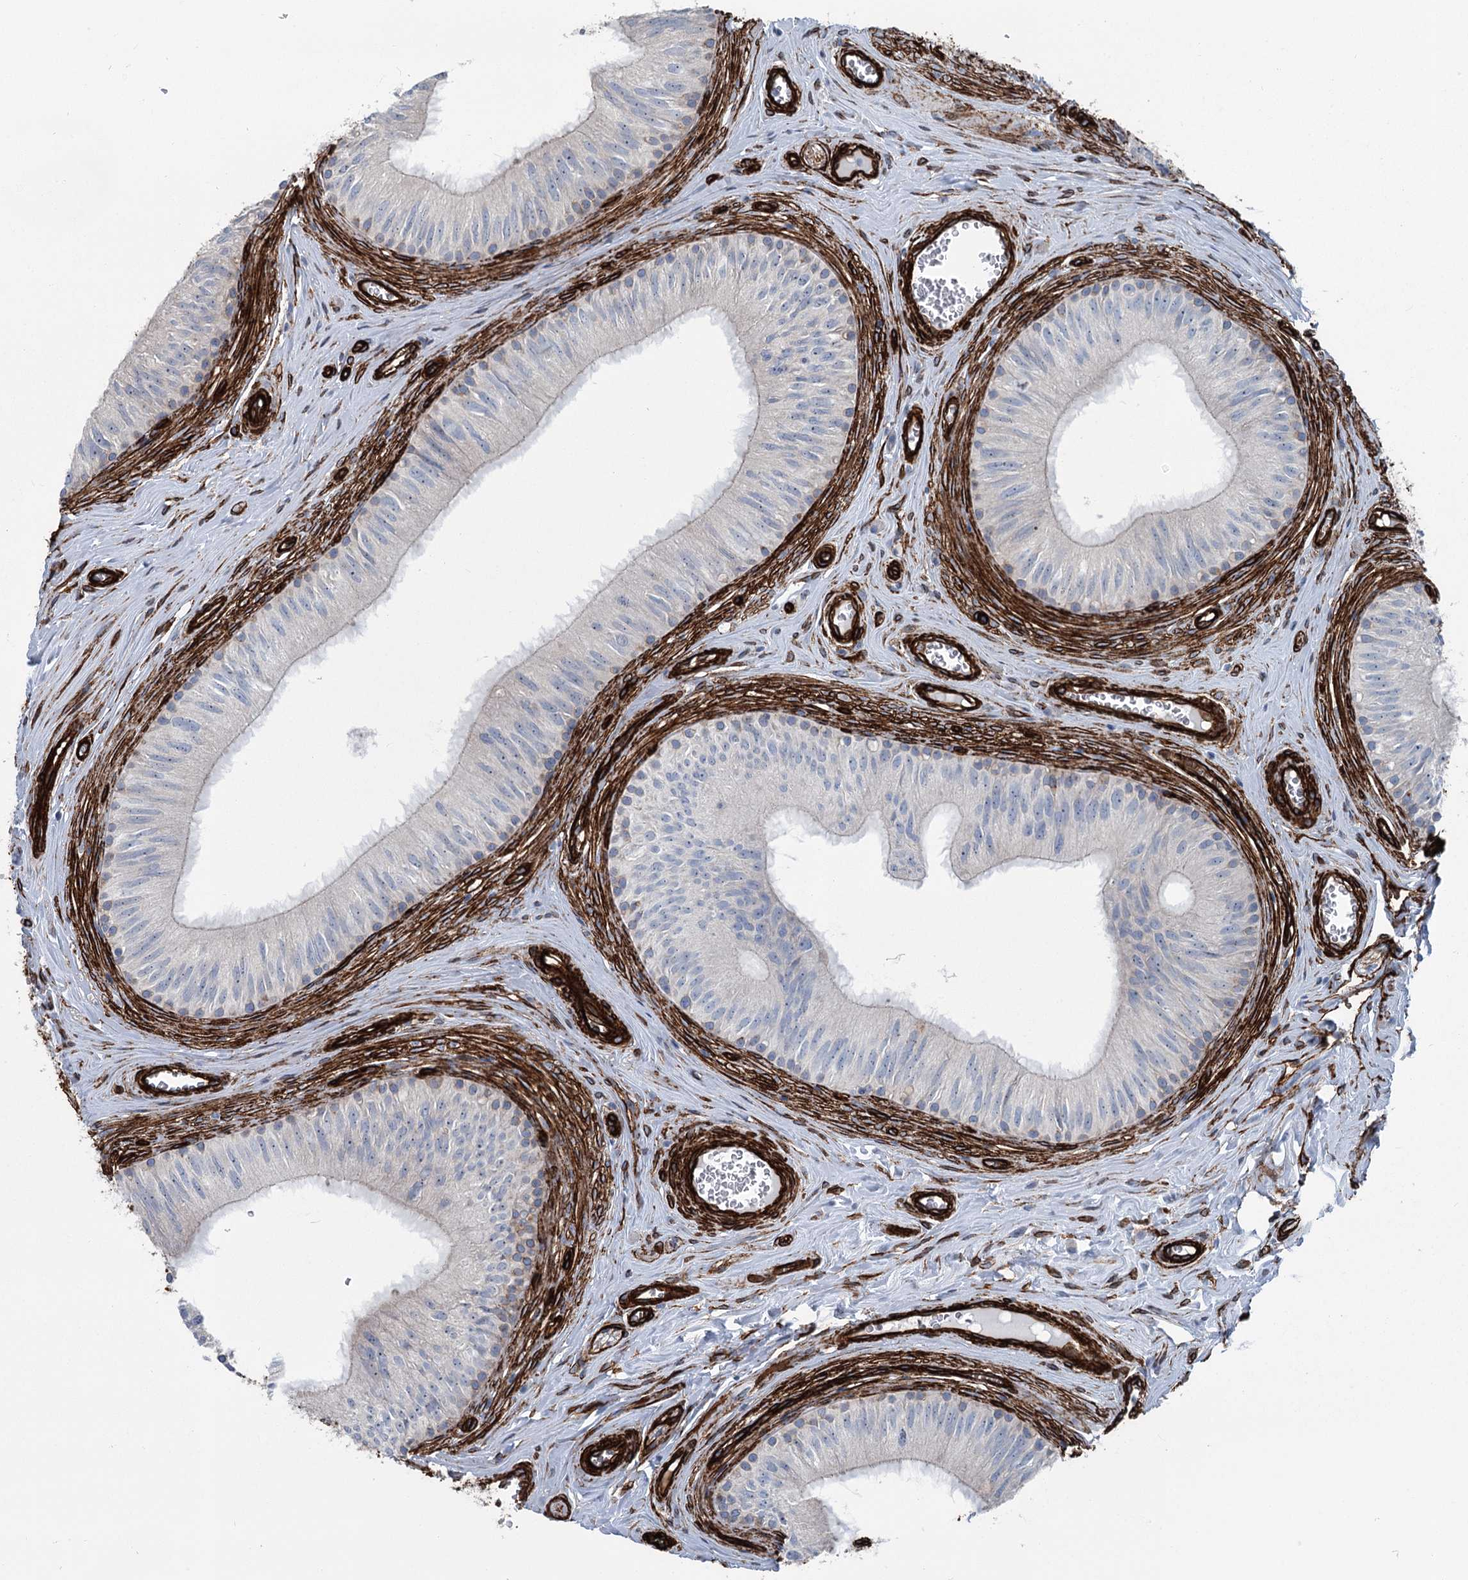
{"staining": {"intensity": "negative", "quantity": "none", "location": "none"}, "tissue": "epididymis", "cell_type": "Glandular cells", "image_type": "normal", "snomed": [{"axis": "morphology", "description": "Normal tissue, NOS"}, {"axis": "topography", "description": "Epididymis"}], "caption": "DAB immunohistochemical staining of benign epididymis displays no significant staining in glandular cells. The staining was performed using DAB to visualize the protein expression in brown, while the nuclei were stained in blue with hematoxylin (Magnification: 20x).", "gene": "IQSEC1", "patient": {"sex": "male", "age": 46}}